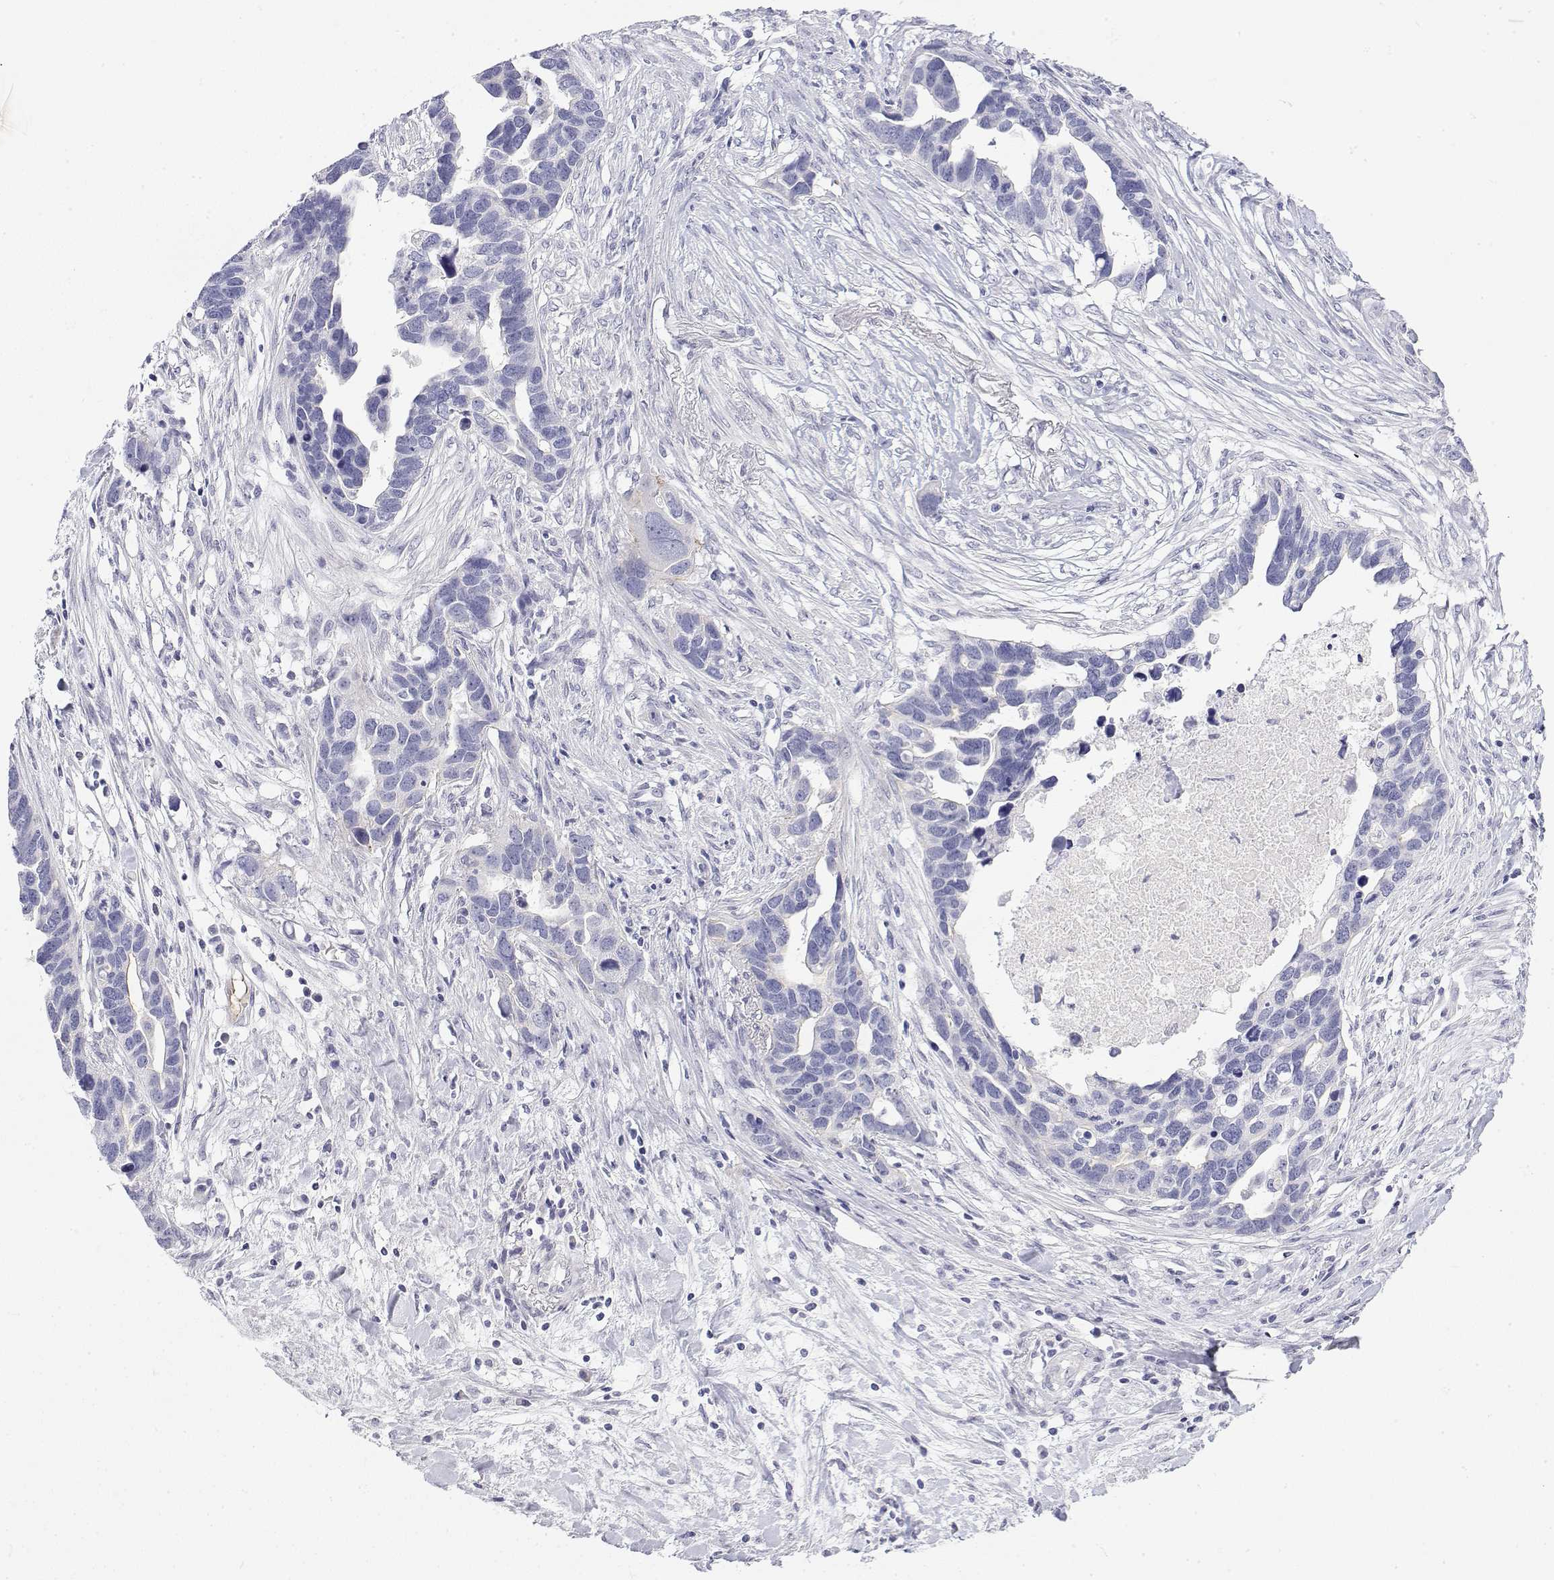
{"staining": {"intensity": "negative", "quantity": "none", "location": "none"}, "tissue": "ovarian cancer", "cell_type": "Tumor cells", "image_type": "cancer", "snomed": [{"axis": "morphology", "description": "Cystadenocarcinoma, serous, NOS"}, {"axis": "topography", "description": "Ovary"}], "caption": "This is an immunohistochemistry histopathology image of human ovarian serous cystadenocarcinoma. There is no expression in tumor cells.", "gene": "MISP", "patient": {"sex": "female", "age": 54}}